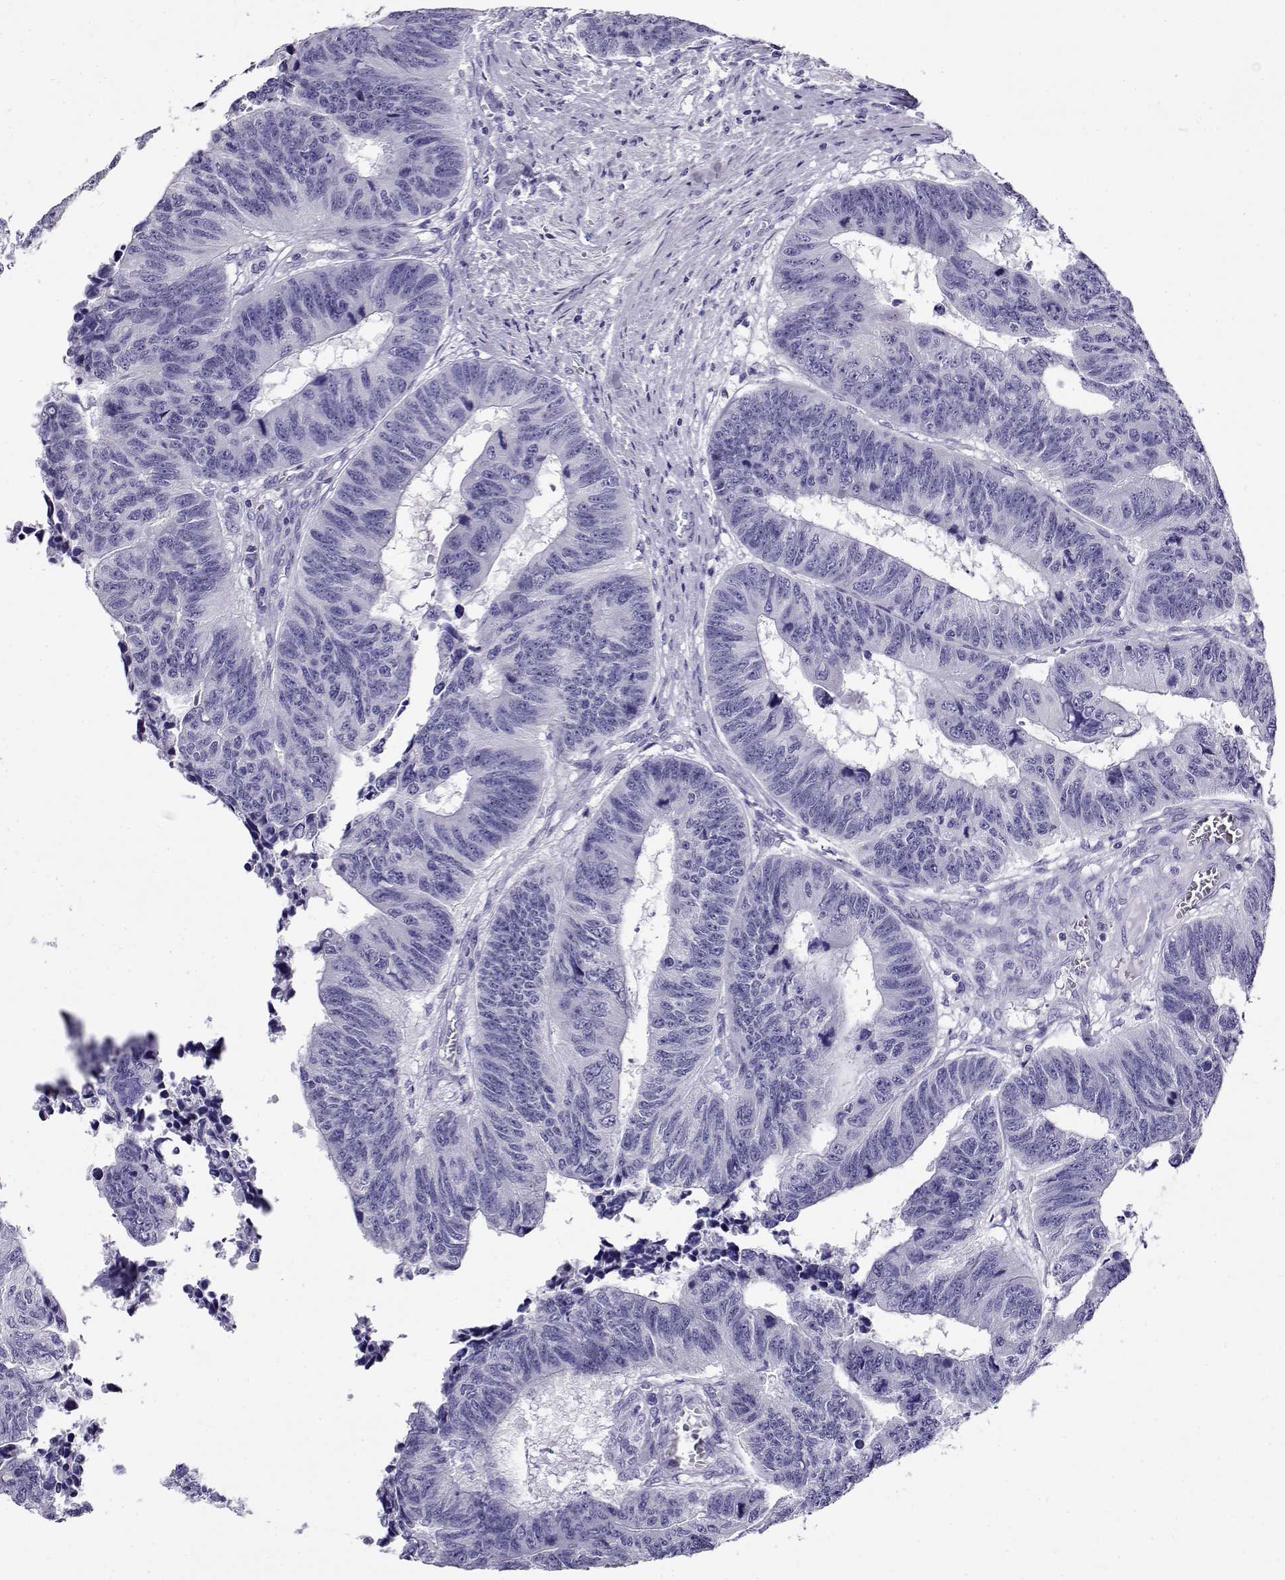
{"staining": {"intensity": "negative", "quantity": "none", "location": "none"}, "tissue": "colorectal cancer", "cell_type": "Tumor cells", "image_type": "cancer", "snomed": [{"axis": "morphology", "description": "Adenocarcinoma, NOS"}, {"axis": "topography", "description": "Rectum"}], "caption": "Tumor cells are negative for protein expression in human colorectal adenocarcinoma. Nuclei are stained in blue.", "gene": "CABS1", "patient": {"sex": "female", "age": 85}}